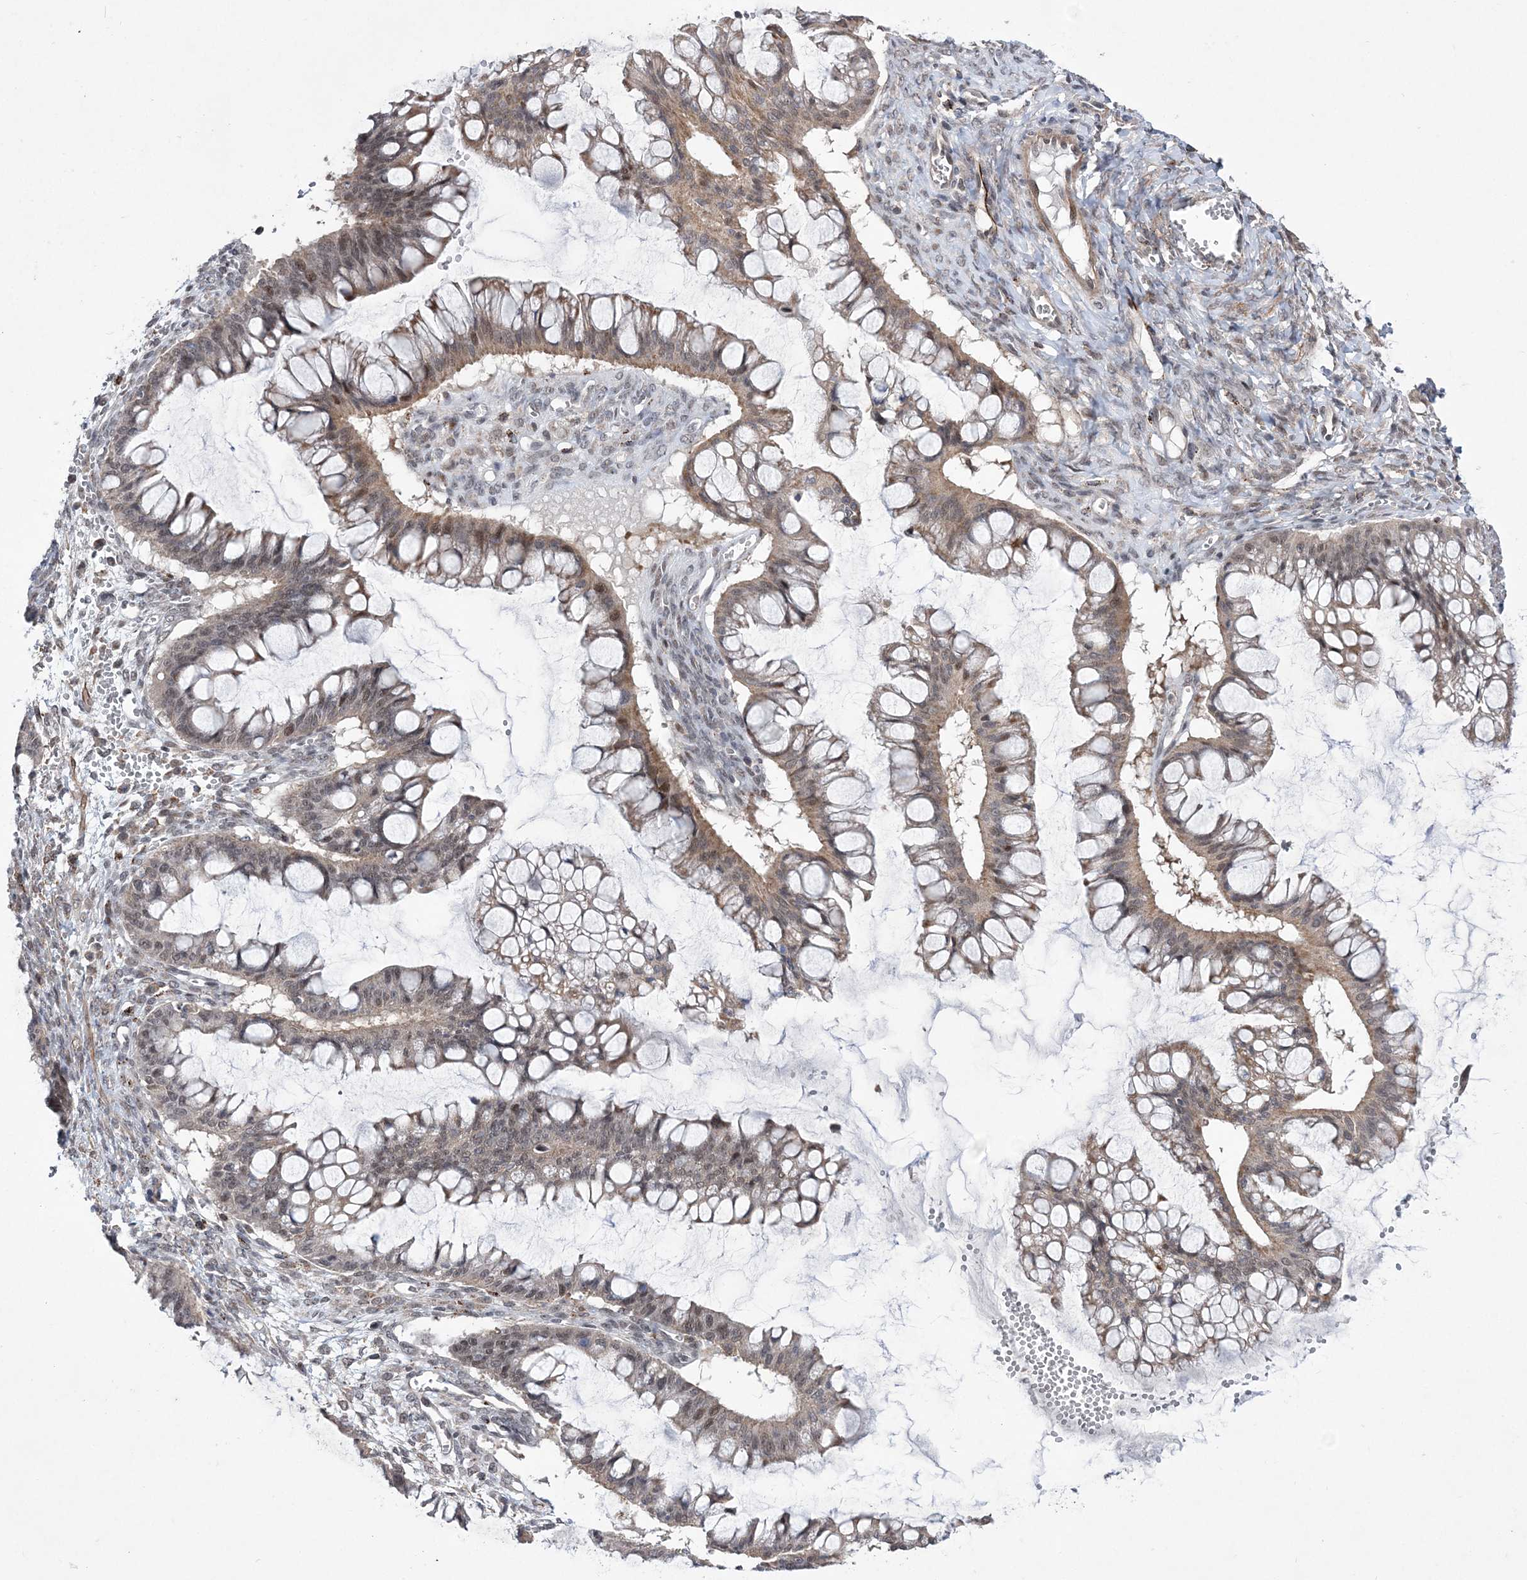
{"staining": {"intensity": "weak", "quantity": ">75%", "location": "cytoplasmic/membranous,nuclear"}, "tissue": "ovarian cancer", "cell_type": "Tumor cells", "image_type": "cancer", "snomed": [{"axis": "morphology", "description": "Cystadenocarcinoma, mucinous, NOS"}, {"axis": "topography", "description": "Ovary"}], "caption": "This is a micrograph of immunohistochemistry (IHC) staining of ovarian mucinous cystadenocarcinoma, which shows weak staining in the cytoplasmic/membranous and nuclear of tumor cells.", "gene": "BOD1L1", "patient": {"sex": "female", "age": 73}}